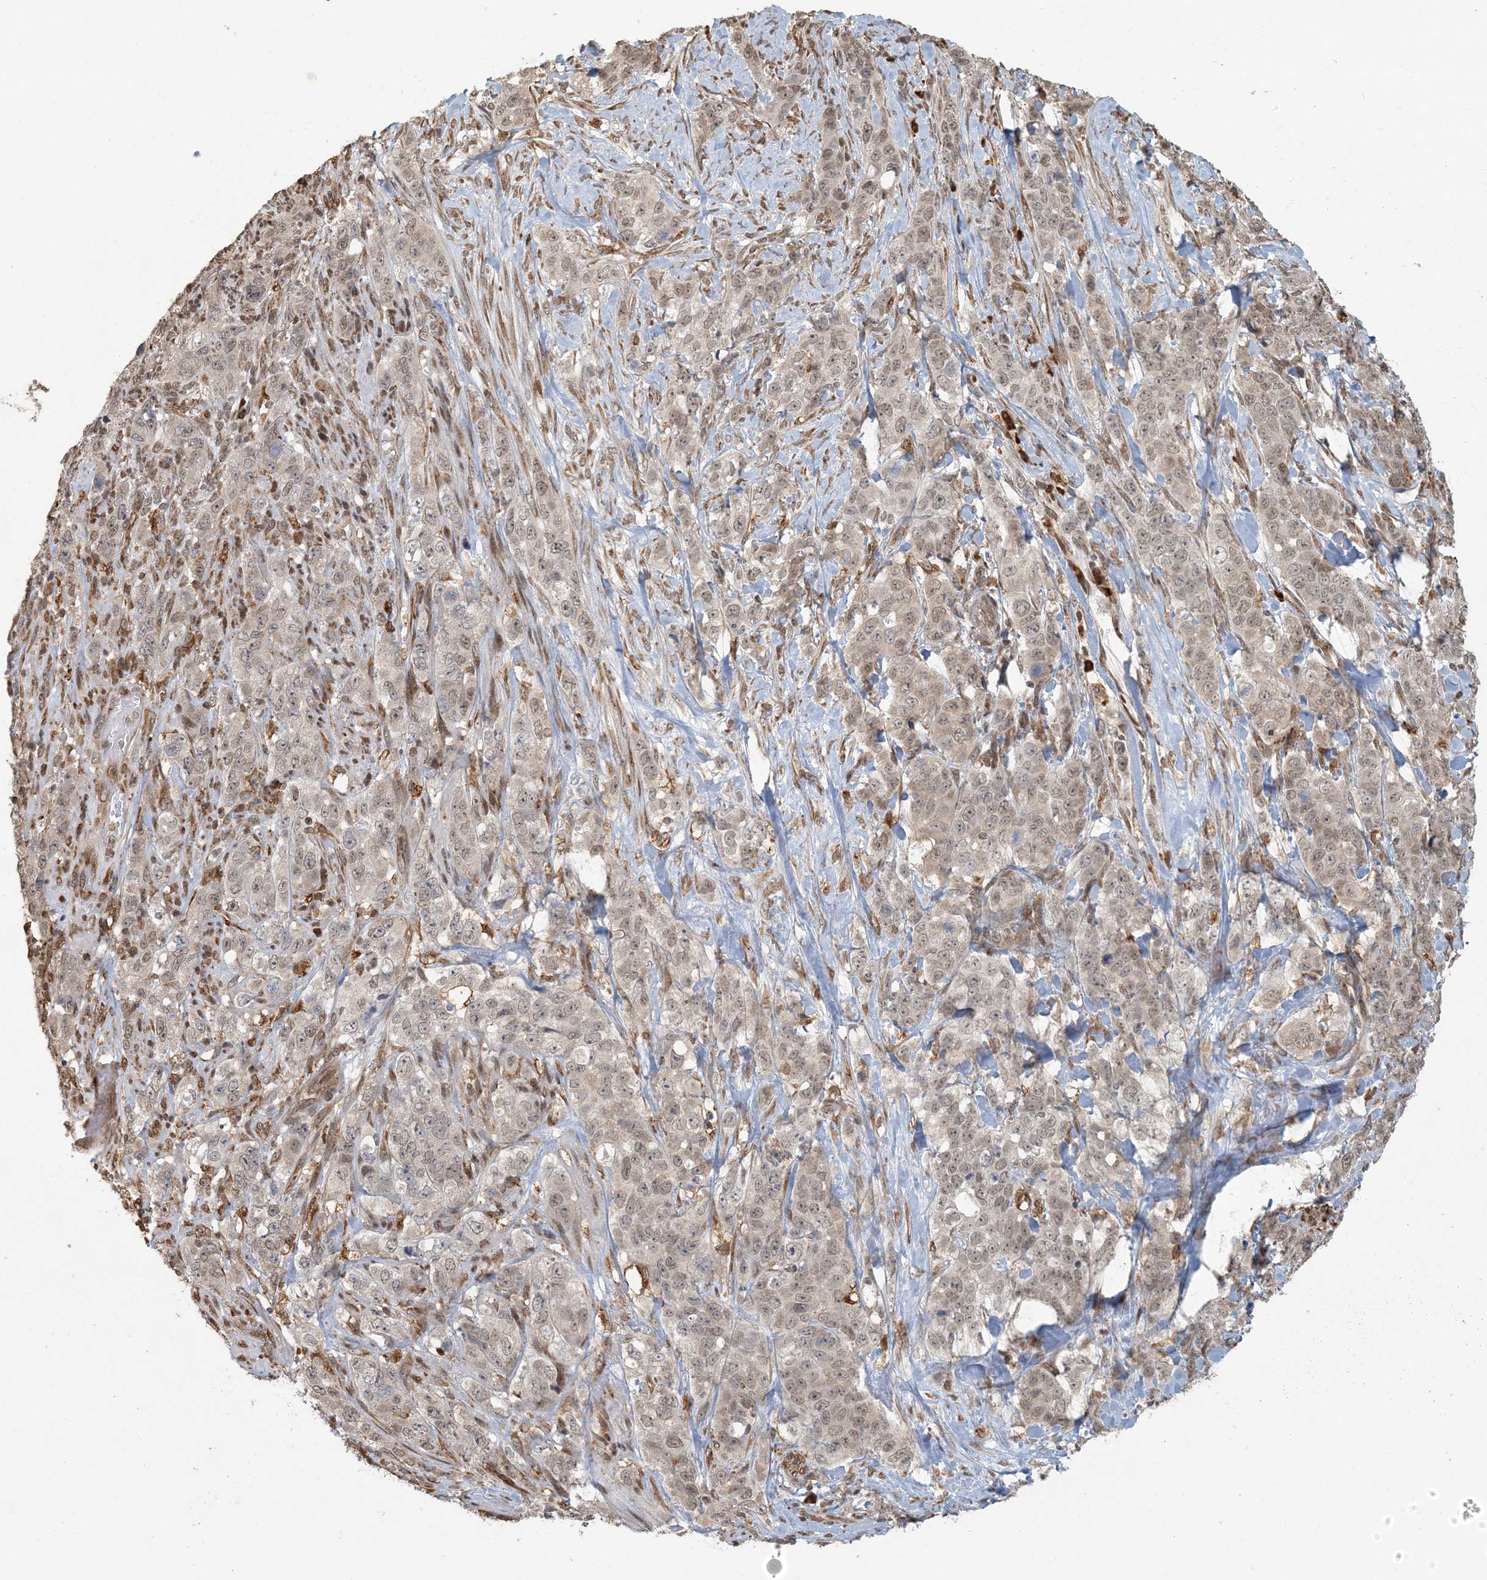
{"staining": {"intensity": "moderate", "quantity": ">75%", "location": "nuclear"}, "tissue": "stomach cancer", "cell_type": "Tumor cells", "image_type": "cancer", "snomed": [{"axis": "morphology", "description": "Adenocarcinoma, NOS"}, {"axis": "topography", "description": "Stomach"}], "caption": "Immunohistochemical staining of human stomach cancer shows medium levels of moderate nuclear protein expression in approximately >75% of tumor cells.", "gene": "AK9", "patient": {"sex": "male", "age": 48}}